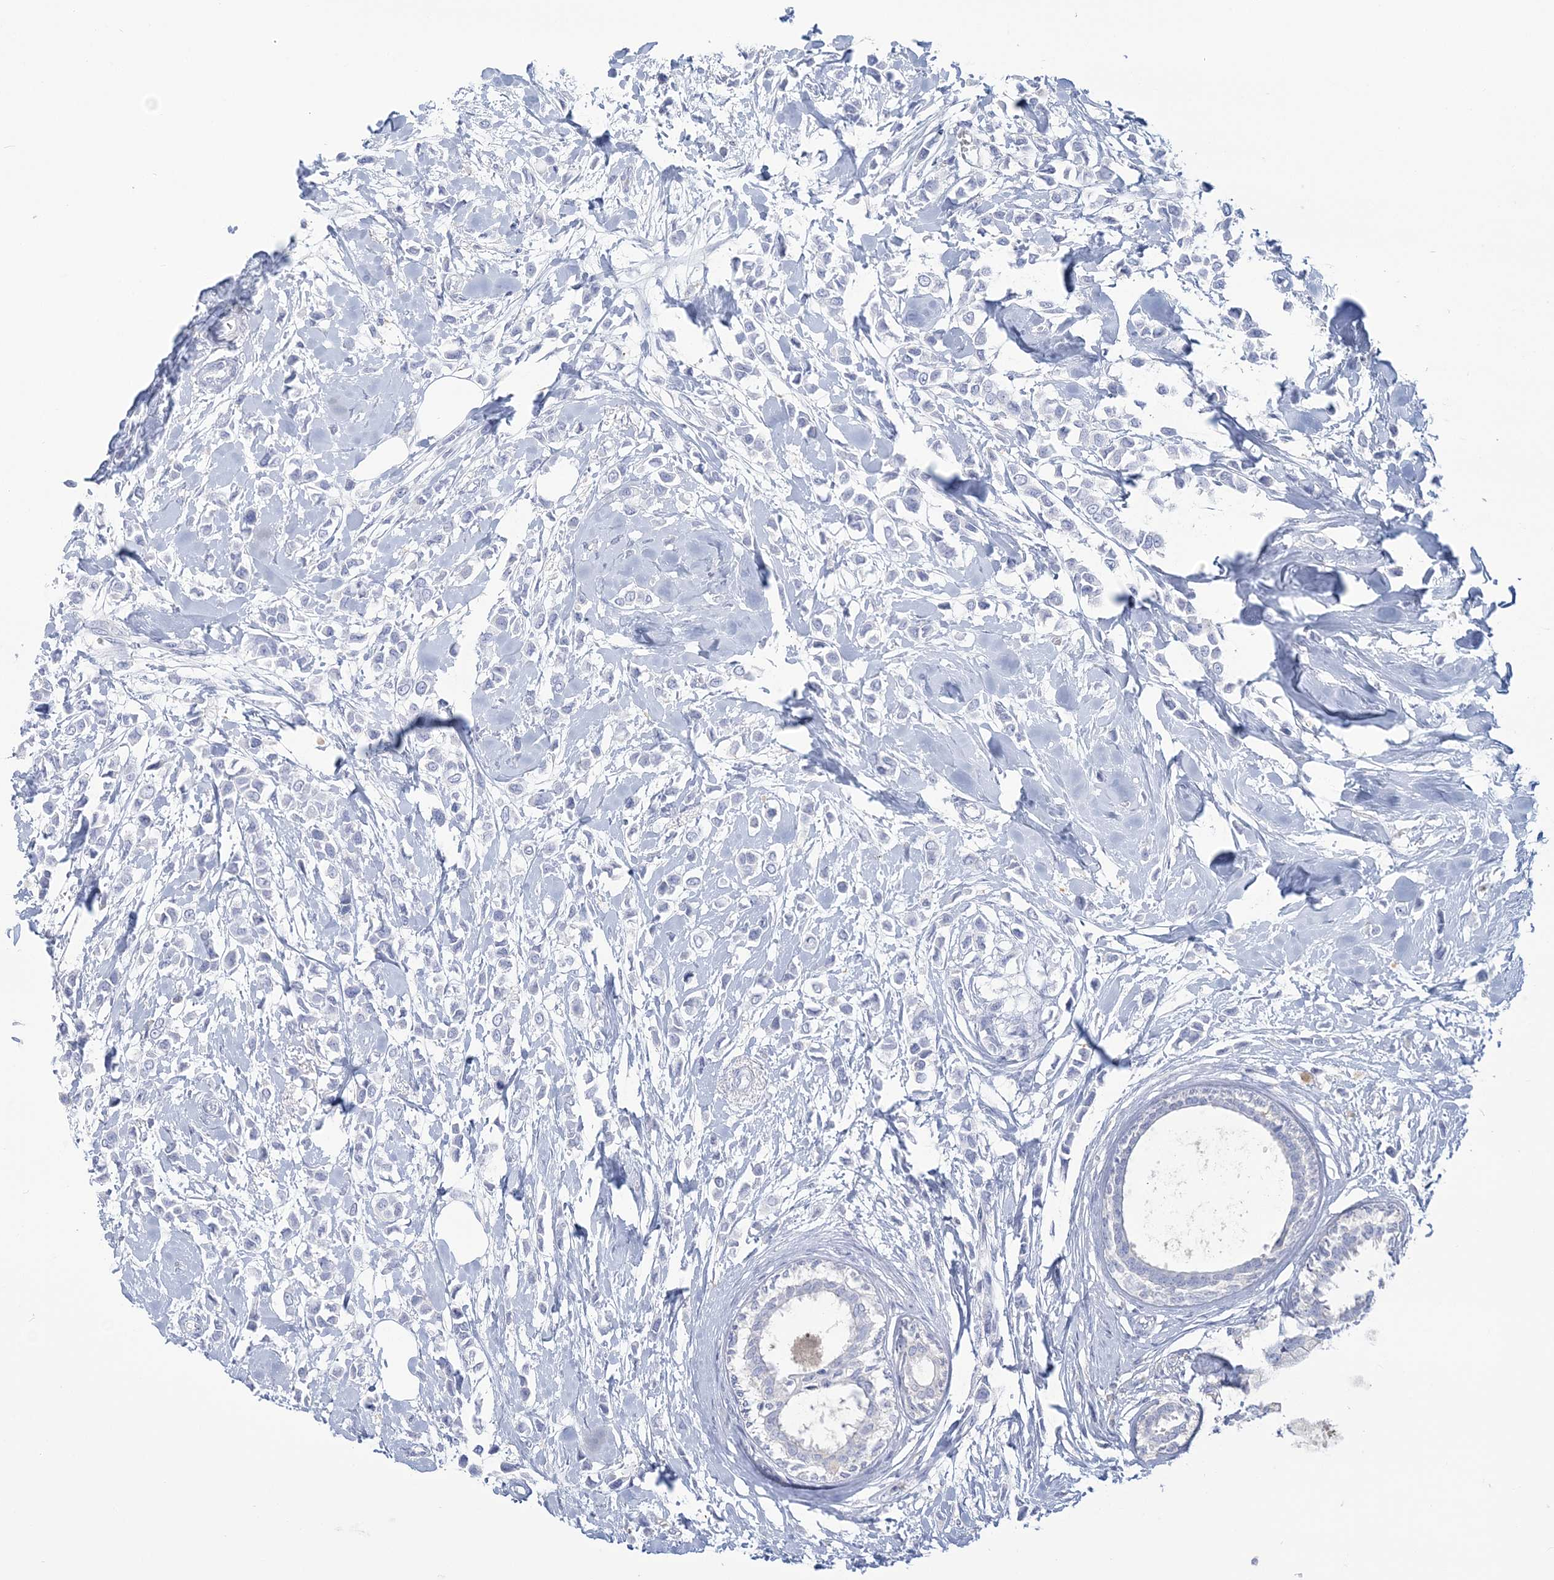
{"staining": {"intensity": "negative", "quantity": "none", "location": "none"}, "tissue": "breast cancer", "cell_type": "Tumor cells", "image_type": "cancer", "snomed": [{"axis": "morphology", "description": "Lobular carcinoma"}, {"axis": "topography", "description": "Breast"}], "caption": "Human breast cancer (lobular carcinoma) stained for a protein using immunohistochemistry reveals no expression in tumor cells.", "gene": "ANKS1A", "patient": {"sex": "female", "age": 51}}